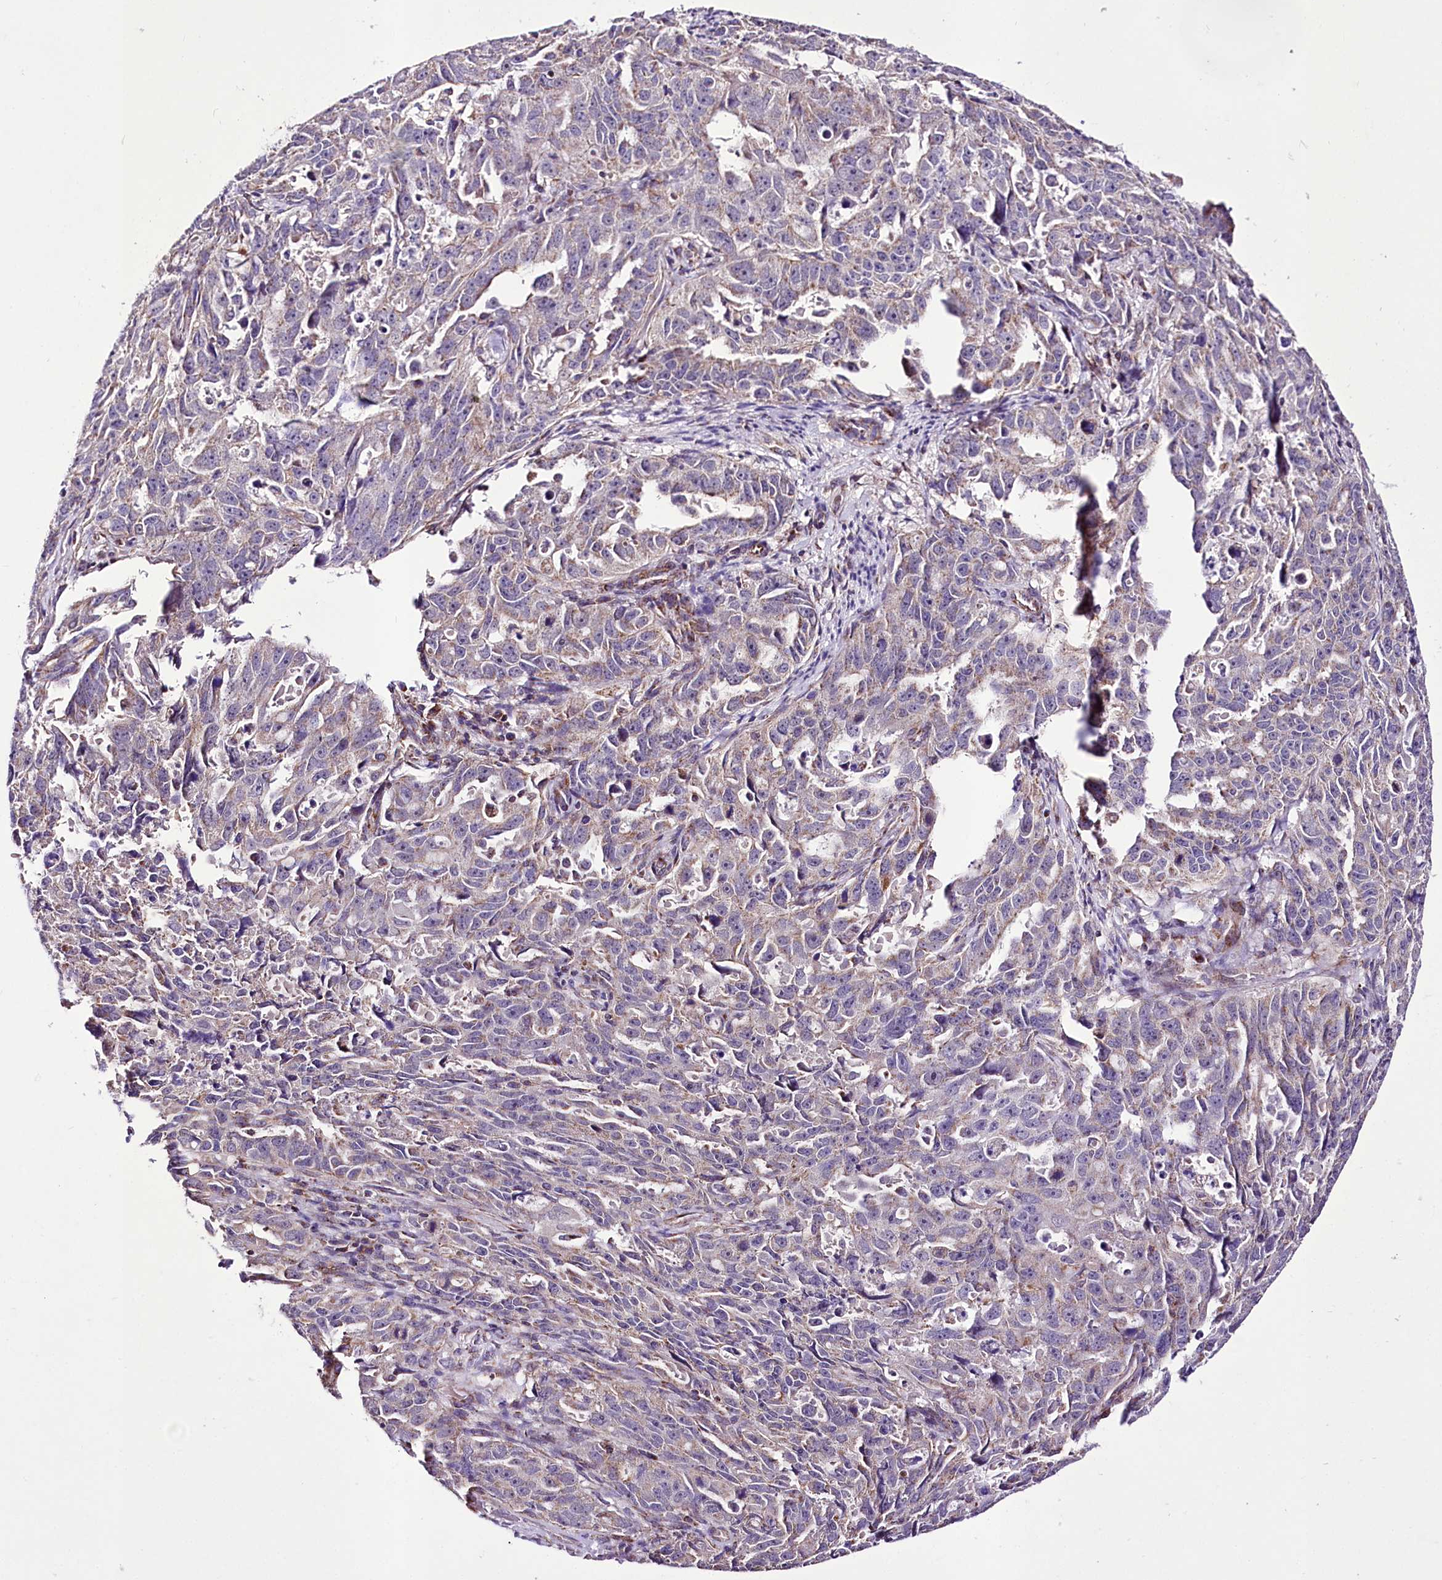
{"staining": {"intensity": "weak", "quantity": "<25%", "location": "cytoplasmic/membranous"}, "tissue": "endometrial cancer", "cell_type": "Tumor cells", "image_type": "cancer", "snomed": [{"axis": "morphology", "description": "Adenocarcinoma, NOS"}, {"axis": "topography", "description": "Endometrium"}], "caption": "Image shows no protein positivity in tumor cells of endometrial cancer (adenocarcinoma) tissue.", "gene": "ATE1", "patient": {"sex": "female", "age": 65}}